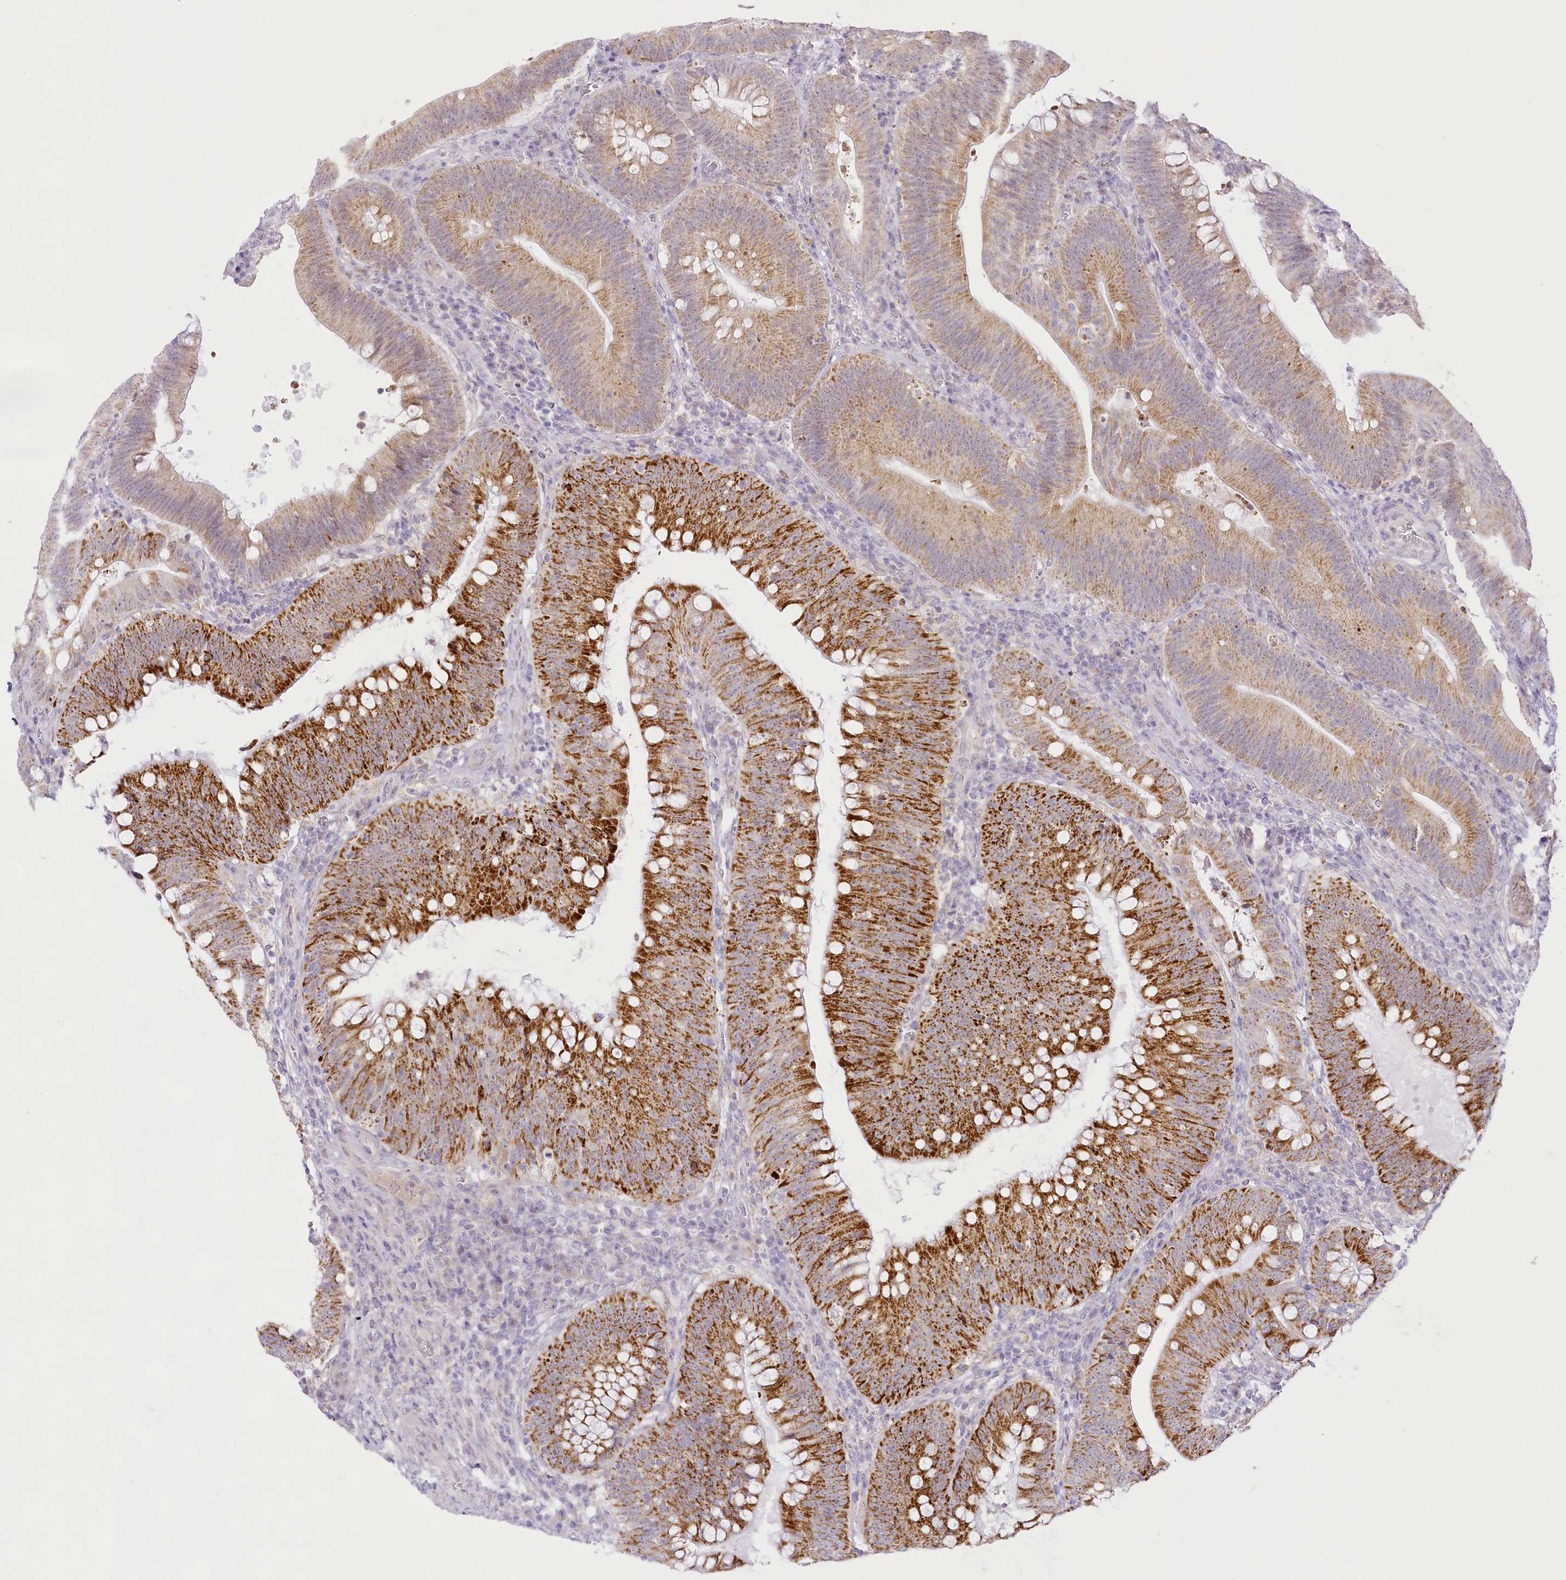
{"staining": {"intensity": "strong", "quantity": "25%-75%", "location": "cytoplasmic/membranous"}, "tissue": "colorectal cancer", "cell_type": "Tumor cells", "image_type": "cancer", "snomed": [{"axis": "morphology", "description": "Normal tissue, NOS"}, {"axis": "topography", "description": "Colon"}], "caption": "Tumor cells reveal strong cytoplasmic/membranous positivity in about 25%-75% of cells in colorectal cancer. (IHC, brightfield microscopy, high magnification).", "gene": "CCDC30", "patient": {"sex": "female", "age": 82}}